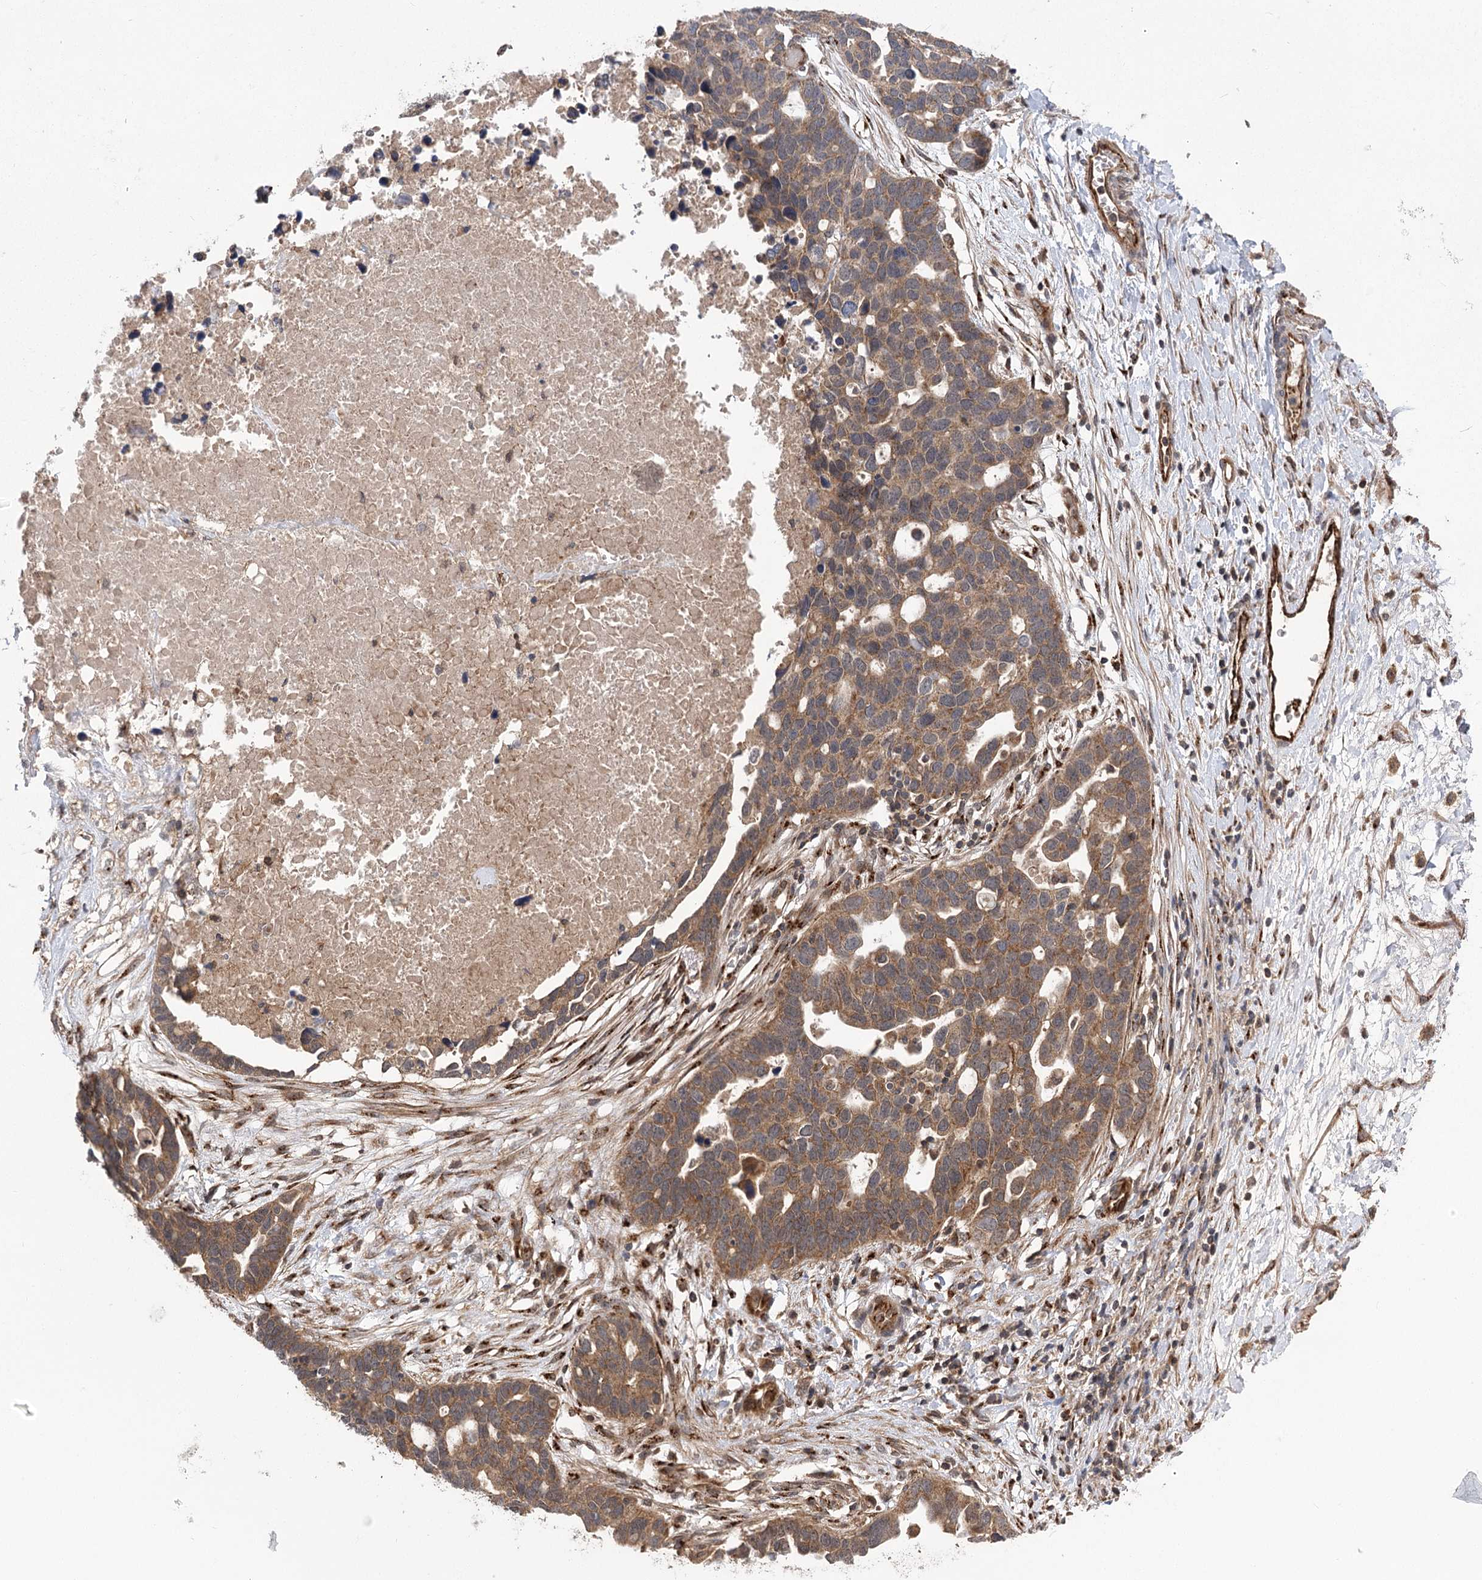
{"staining": {"intensity": "moderate", "quantity": ">75%", "location": "cytoplasmic/membranous"}, "tissue": "ovarian cancer", "cell_type": "Tumor cells", "image_type": "cancer", "snomed": [{"axis": "morphology", "description": "Cystadenocarcinoma, serous, NOS"}, {"axis": "topography", "description": "Ovary"}], "caption": "This is a histology image of immunohistochemistry (IHC) staining of ovarian serous cystadenocarcinoma, which shows moderate expression in the cytoplasmic/membranous of tumor cells.", "gene": "CARD19", "patient": {"sex": "female", "age": 54}}